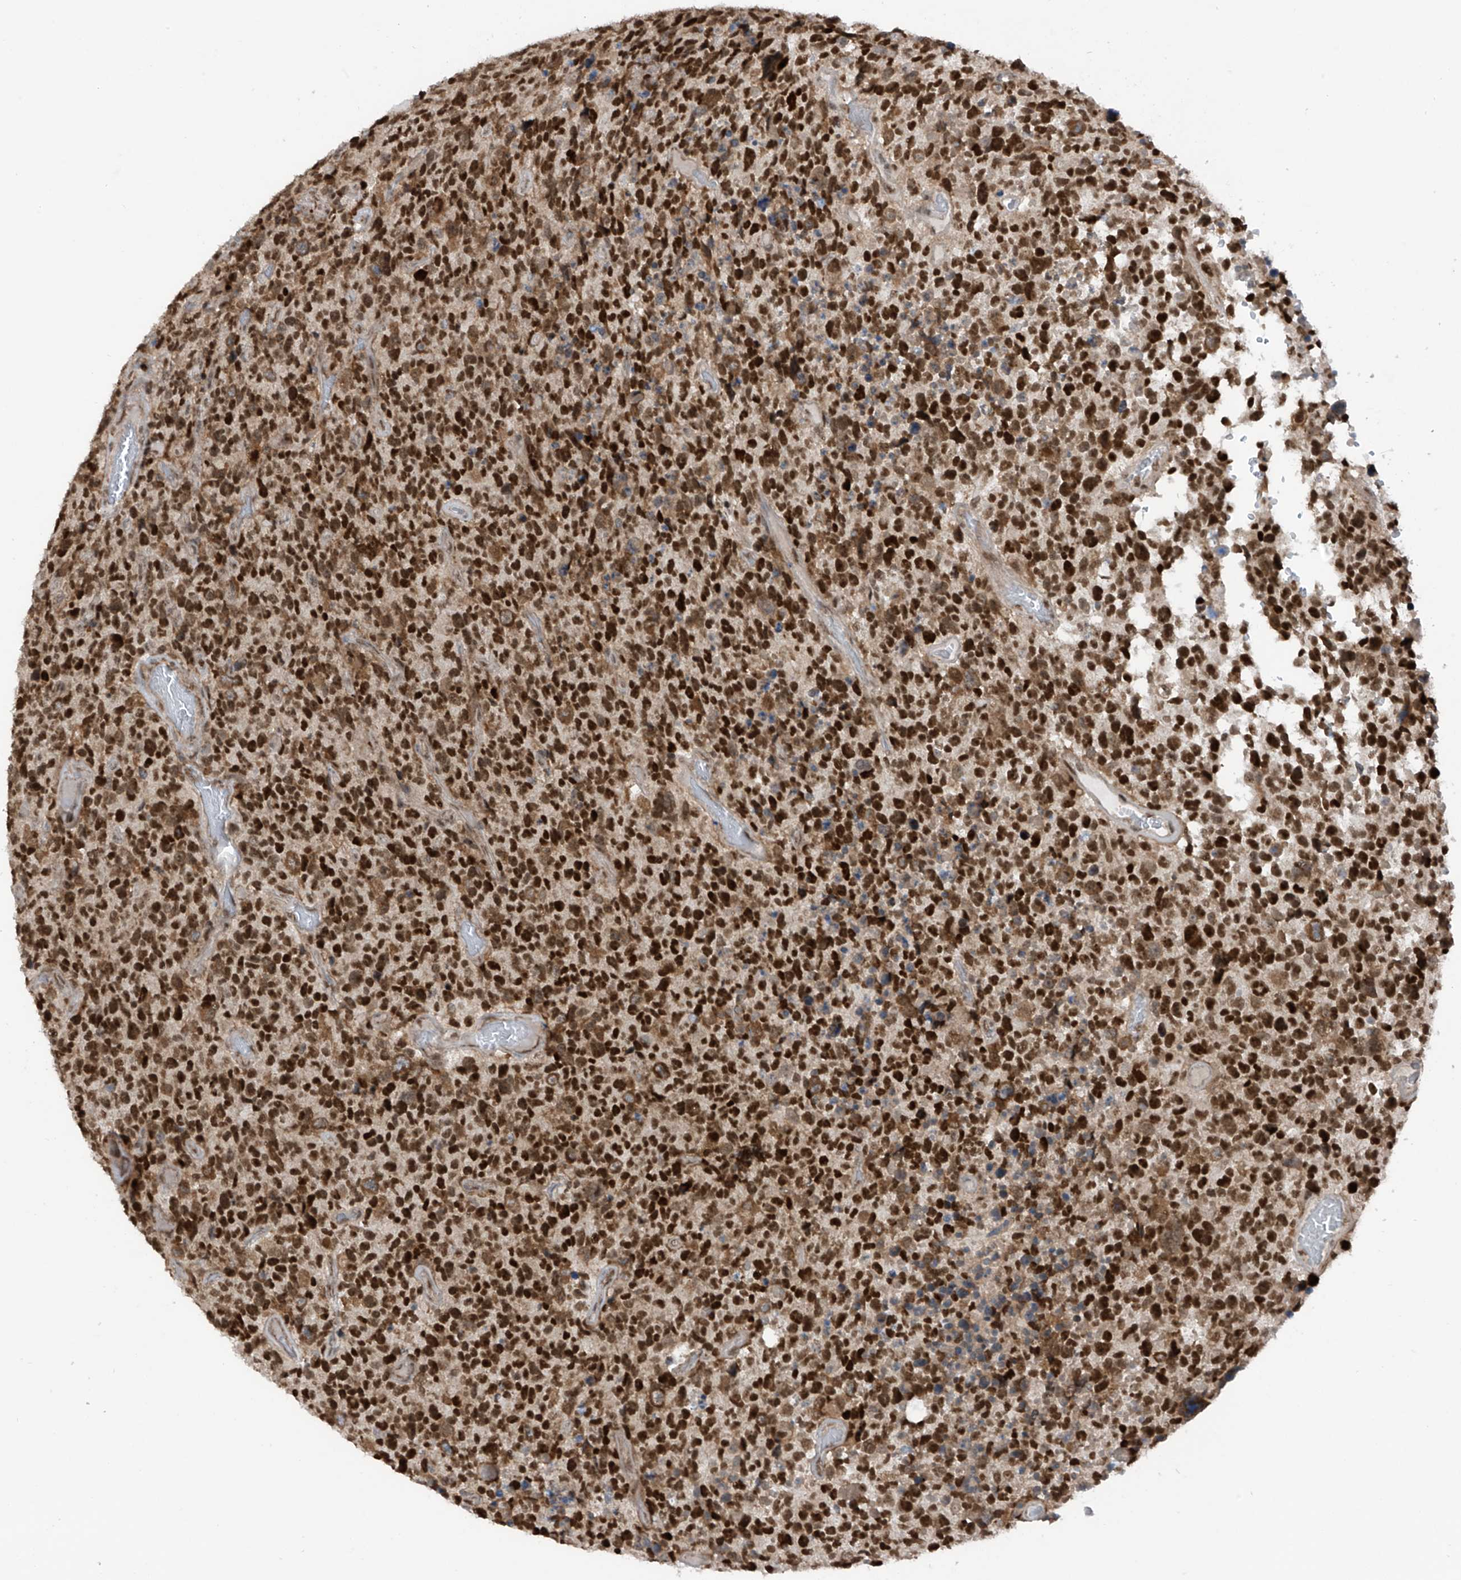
{"staining": {"intensity": "strong", "quantity": ">75%", "location": "nuclear"}, "tissue": "glioma", "cell_type": "Tumor cells", "image_type": "cancer", "snomed": [{"axis": "morphology", "description": "Glioma, malignant, High grade"}, {"axis": "topography", "description": "Brain"}], "caption": "Immunohistochemical staining of glioma demonstrates strong nuclear protein expression in approximately >75% of tumor cells. (IHC, brightfield microscopy, high magnification).", "gene": "REPIN1", "patient": {"sex": "male", "age": 69}}